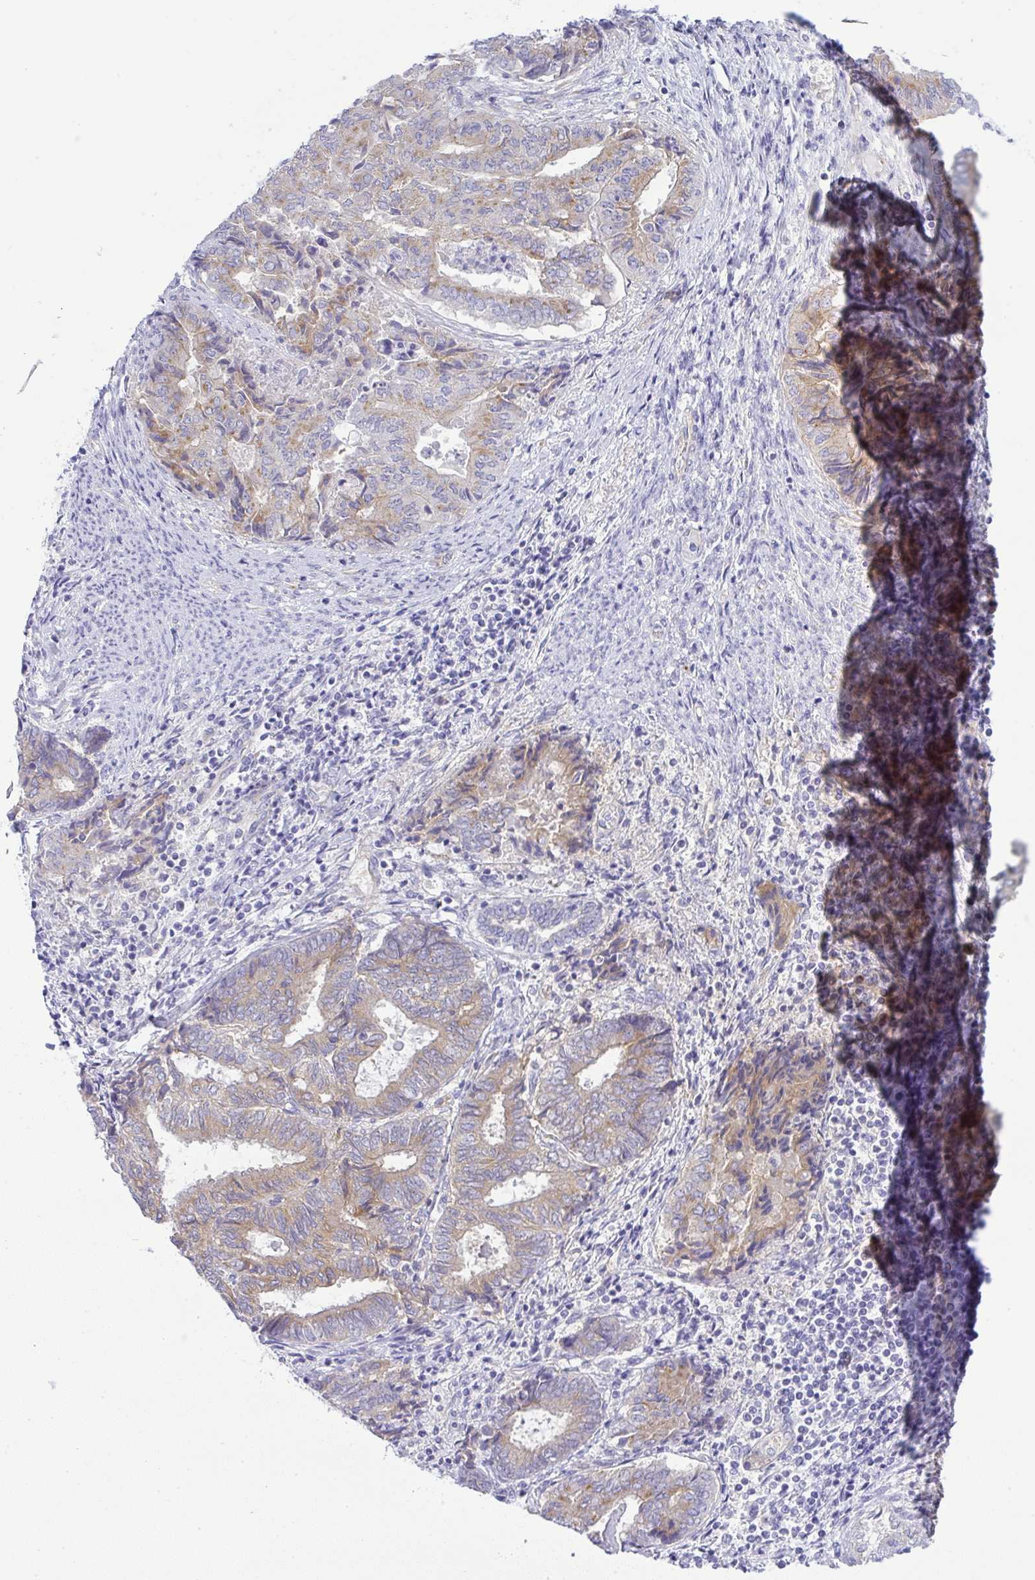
{"staining": {"intensity": "weak", "quantity": ">75%", "location": "cytoplasmic/membranous"}, "tissue": "endometrial cancer", "cell_type": "Tumor cells", "image_type": "cancer", "snomed": [{"axis": "morphology", "description": "Adenocarcinoma, NOS"}, {"axis": "topography", "description": "Endometrium"}], "caption": "IHC of human endometrial cancer (adenocarcinoma) reveals low levels of weak cytoplasmic/membranous positivity in approximately >75% of tumor cells.", "gene": "FAM177A1", "patient": {"sex": "female", "age": 80}}